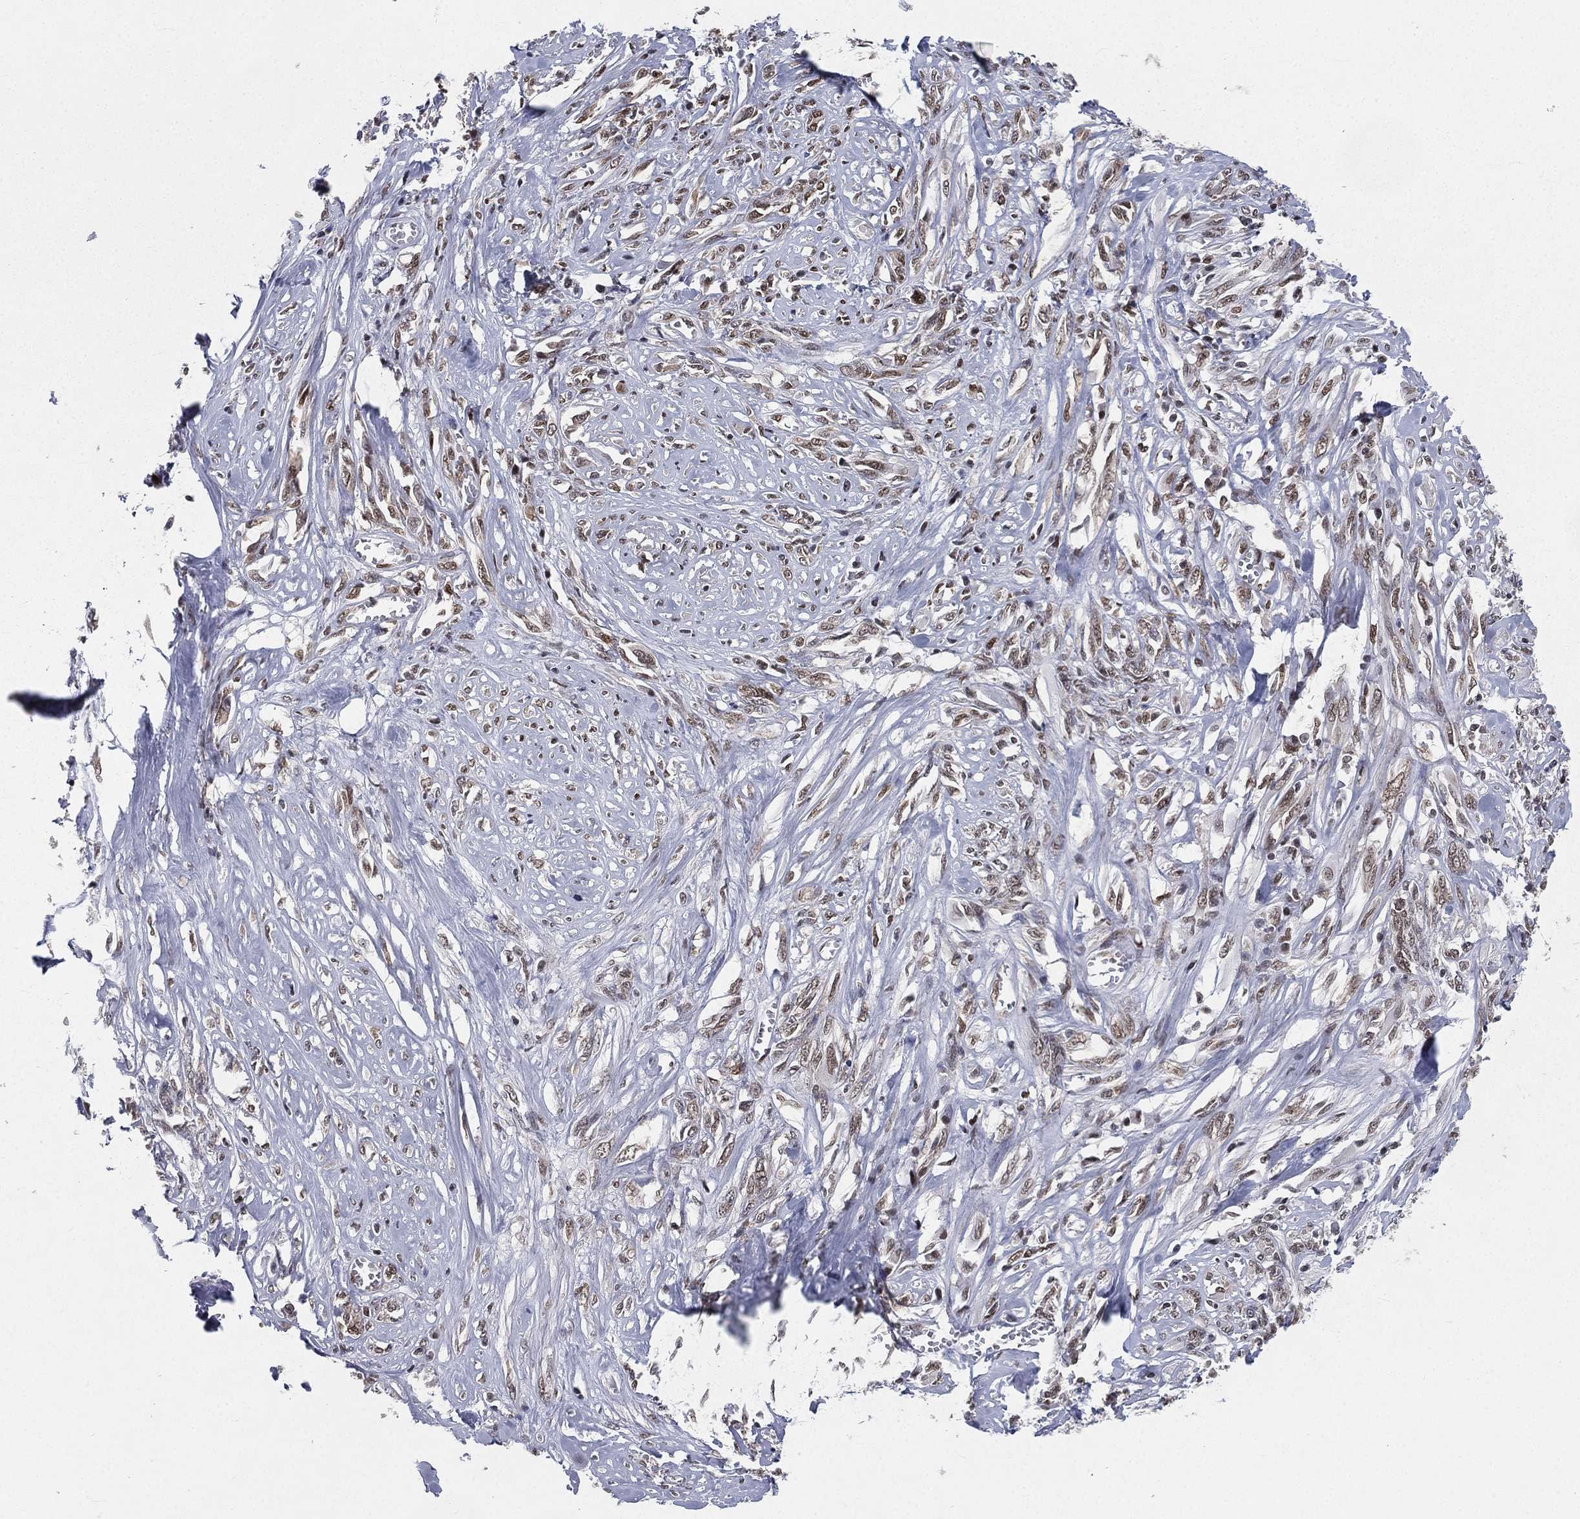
{"staining": {"intensity": "weak", "quantity": "25%-75%", "location": "nuclear"}, "tissue": "melanoma", "cell_type": "Tumor cells", "image_type": "cancer", "snomed": [{"axis": "morphology", "description": "Malignant melanoma, NOS"}, {"axis": "topography", "description": "Skin"}], "caption": "There is low levels of weak nuclear staining in tumor cells of melanoma, as demonstrated by immunohistochemical staining (brown color).", "gene": "FUBP3", "patient": {"sex": "female", "age": 91}}